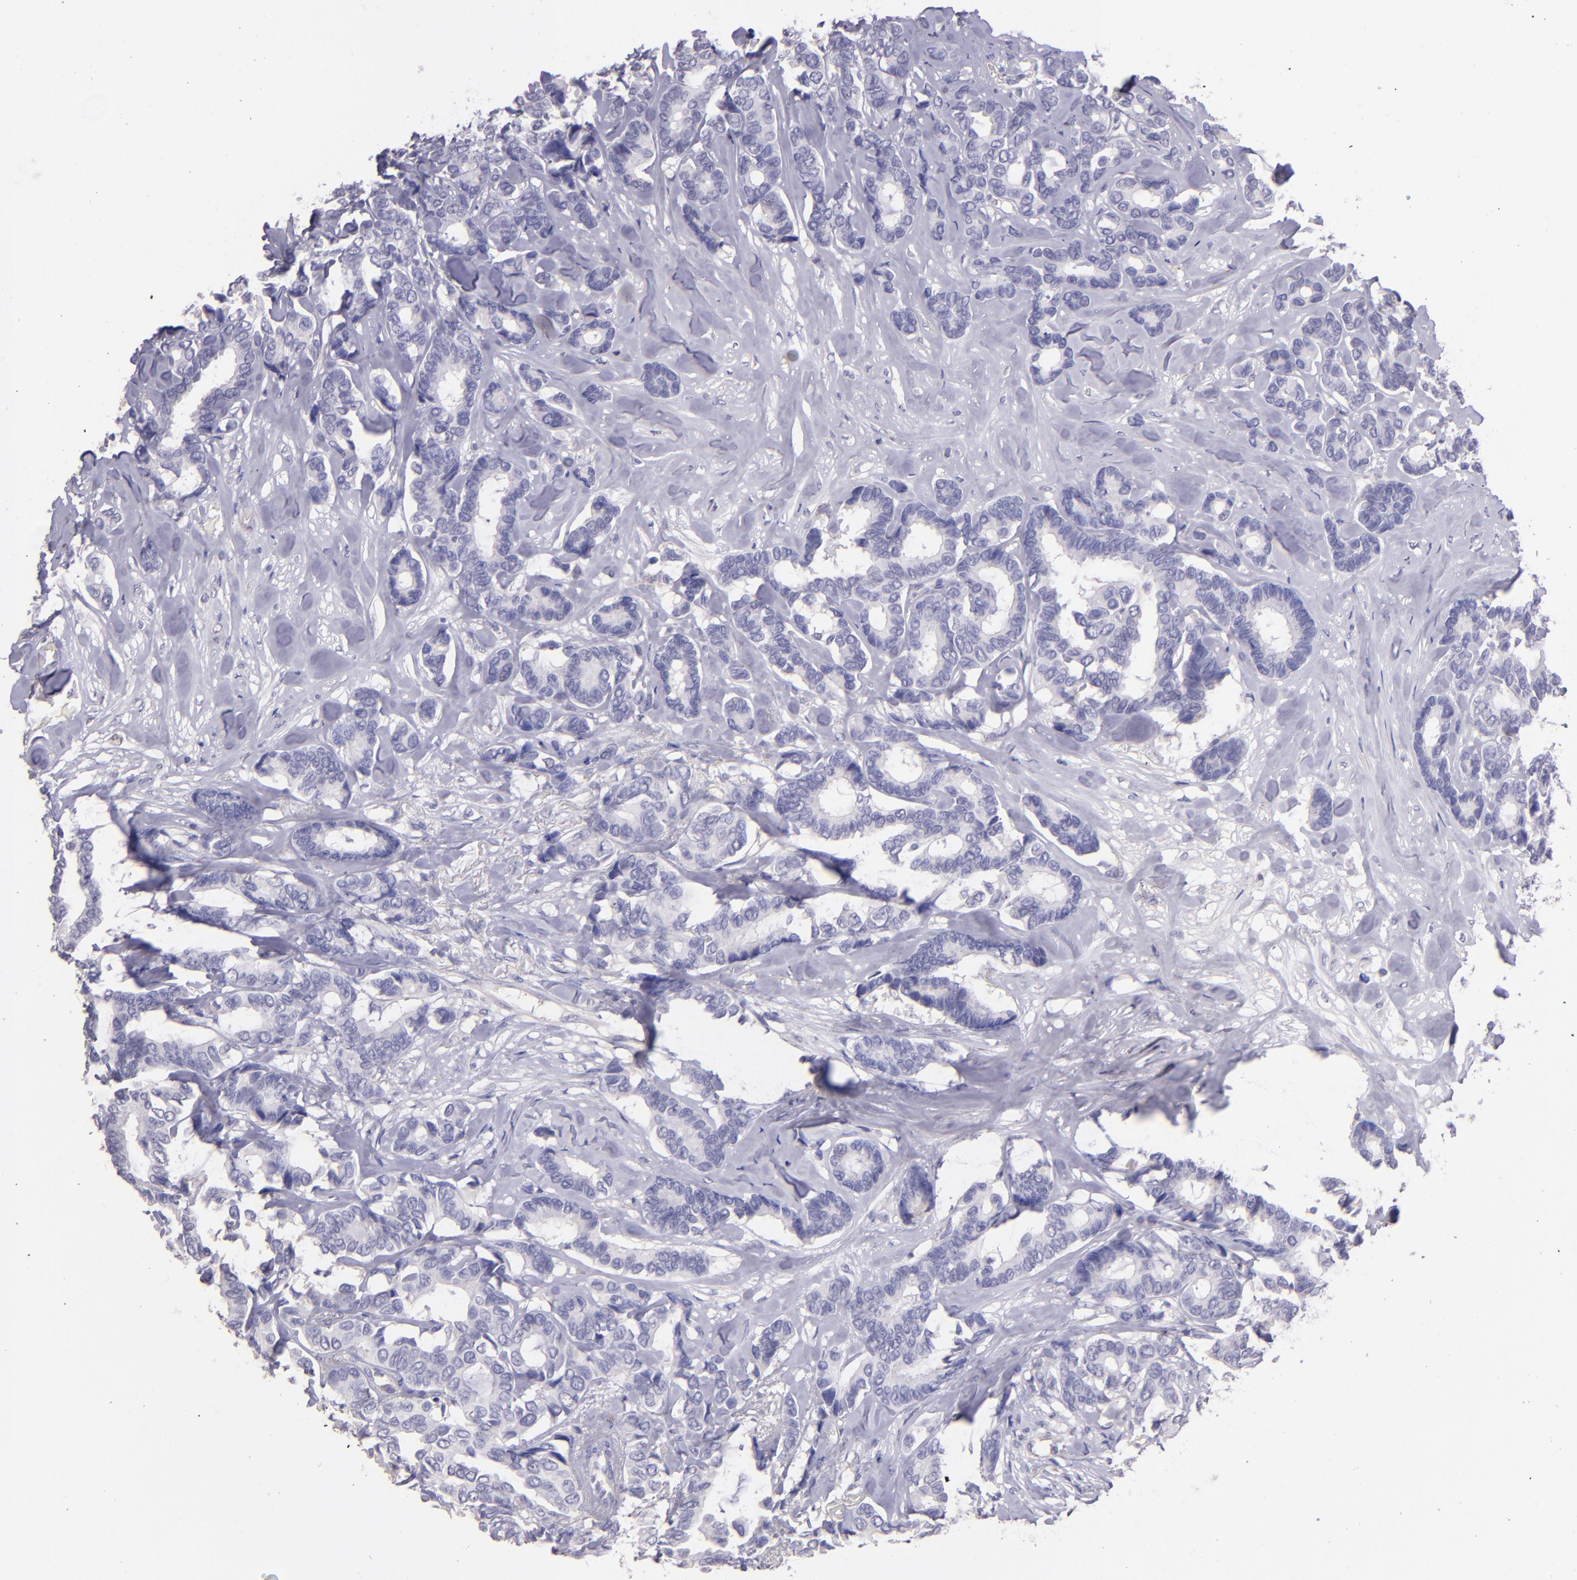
{"staining": {"intensity": "negative", "quantity": "none", "location": "none"}, "tissue": "breast cancer", "cell_type": "Tumor cells", "image_type": "cancer", "snomed": [{"axis": "morphology", "description": "Duct carcinoma"}, {"axis": "topography", "description": "Breast"}], "caption": "Immunohistochemical staining of breast intraductal carcinoma reveals no significant staining in tumor cells.", "gene": "PAPPA", "patient": {"sex": "female", "age": 87}}